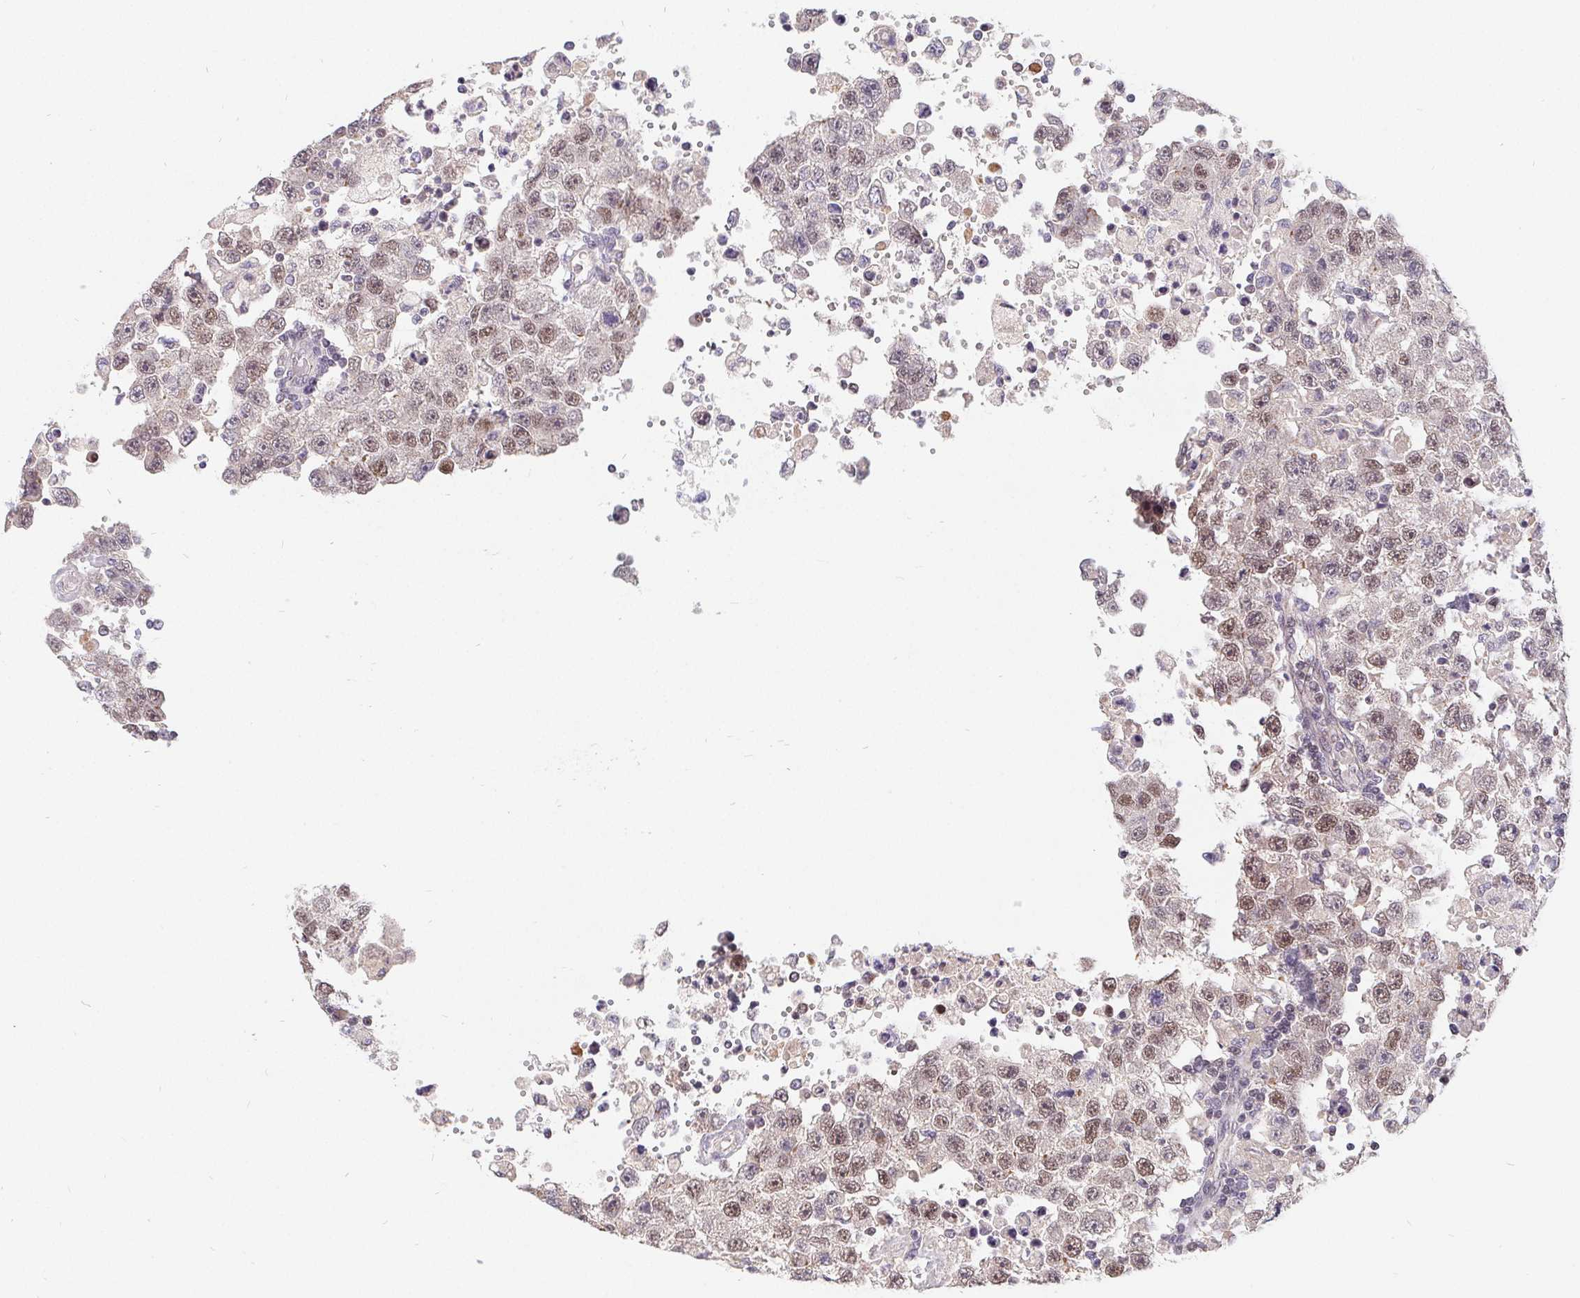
{"staining": {"intensity": "weak", "quantity": "25%-75%", "location": "nuclear"}, "tissue": "testis cancer", "cell_type": "Tumor cells", "image_type": "cancer", "snomed": [{"axis": "morphology", "description": "Carcinoma, Embryonal, NOS"}, {"axis": "topography", "description": "Testis"}], "caption": "Immunohistochemistry (IHC) image of neoplastic tissue: human embryonal carcinoma (testis) stained using immunohistochemistry (IHC) exhibits low levels of weak protein expression localized specifically in the nuclear of tumor cells, appearing as a nuclear brown color.", "gene": "POU2F1", "patient": {"sex": "male", "age": 83}}